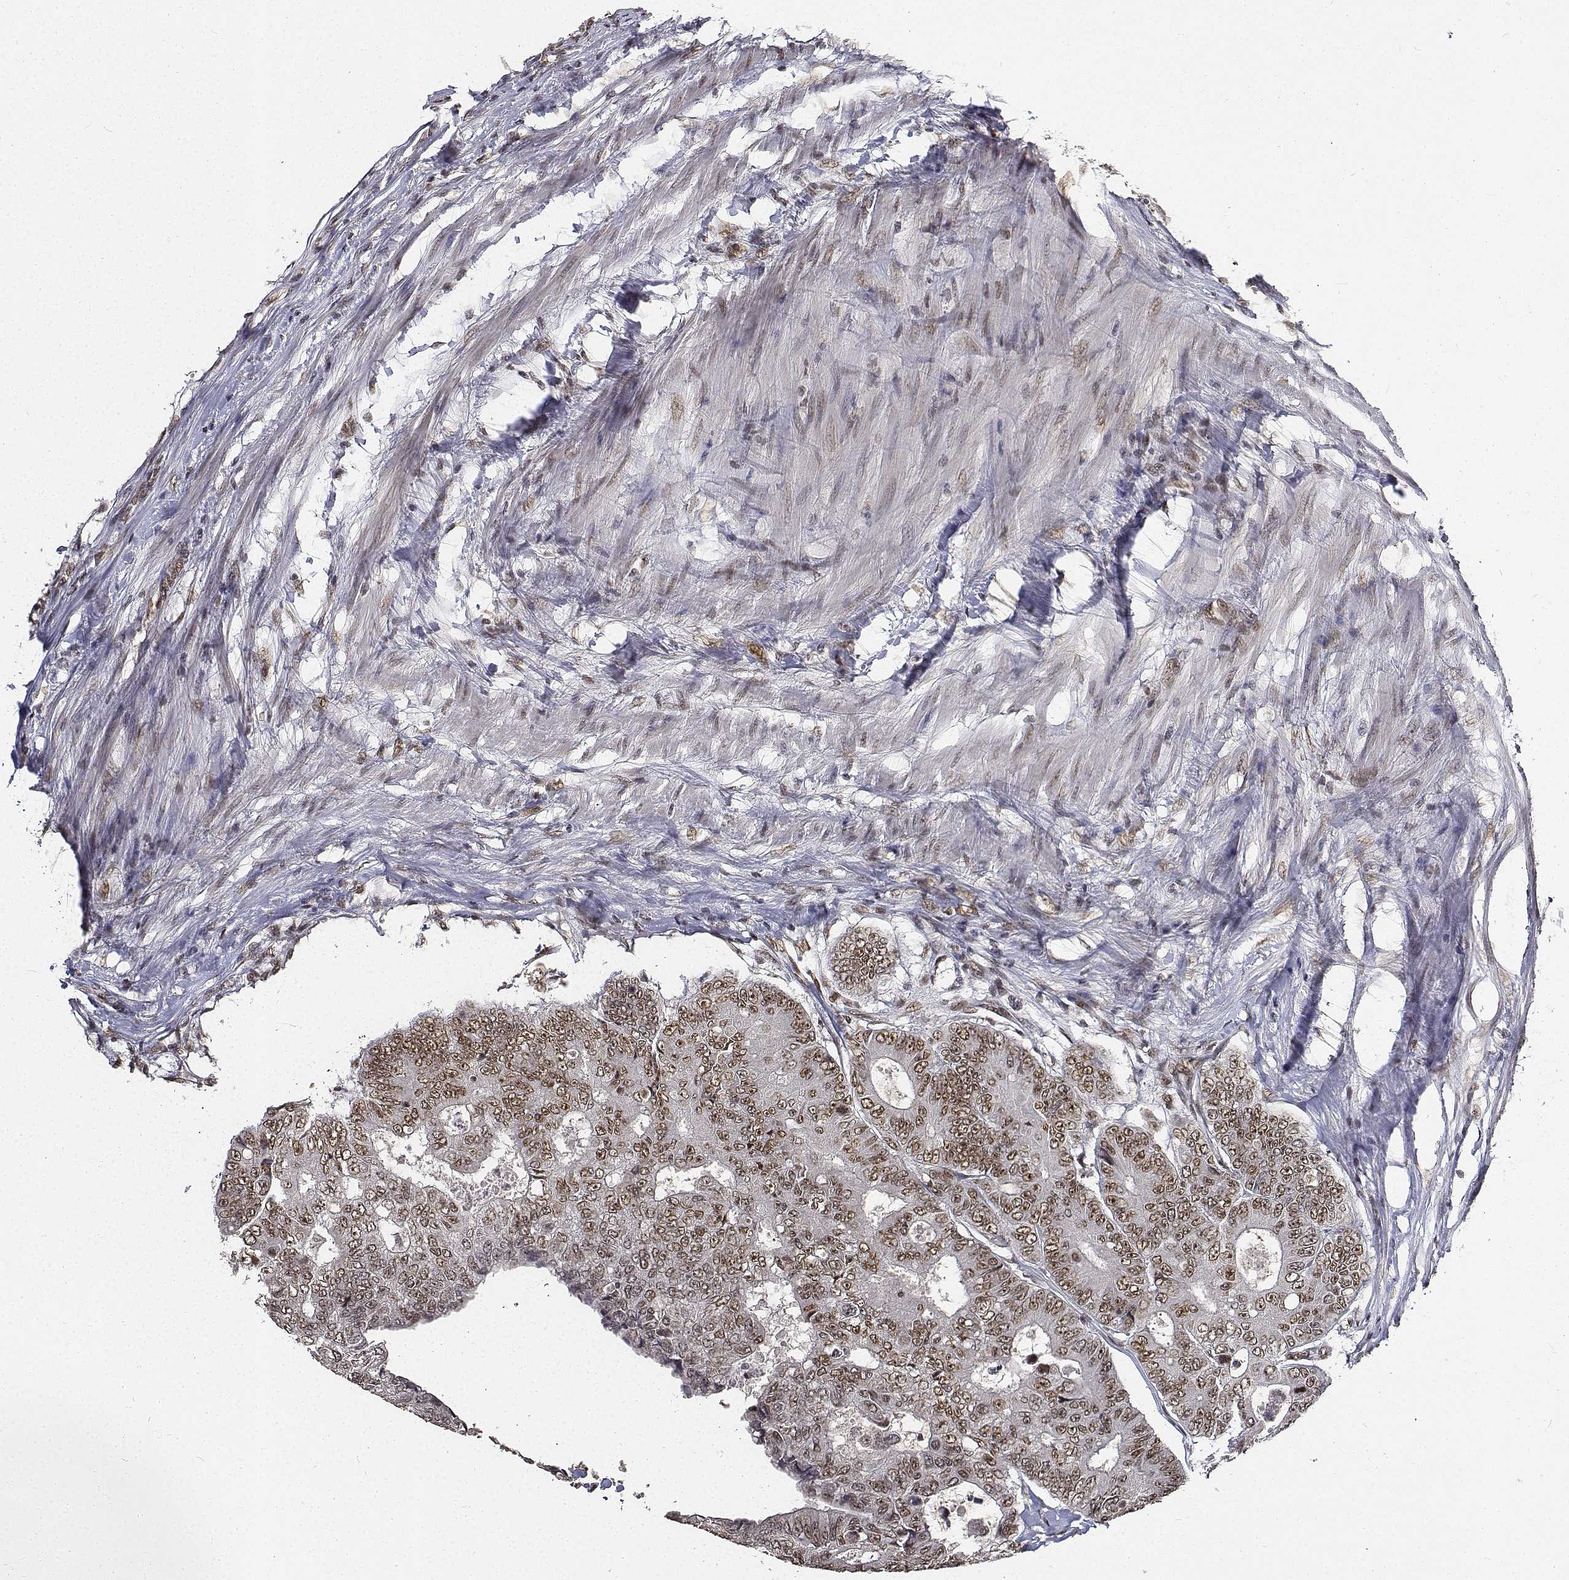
{"staining": {"intensity": "moderate", "quantity": ">75%", "location": "nuclear"}, "tissue": "colorectal cancer", "cell_type": "Tumor cells", "image_type": "cancer", "snomed": [{"axis": "morphology", "description": "Adenocarcinoma, NOS"}, {"axis": "topography", "description": "Colon"}], "caption": "Human colorectal cancer stained with a brown dye displays moderate nuclear positive staining in about >75% of tumor cells.", "gene": "ATRX", "patient": {"sex": "female", "age": 48}}